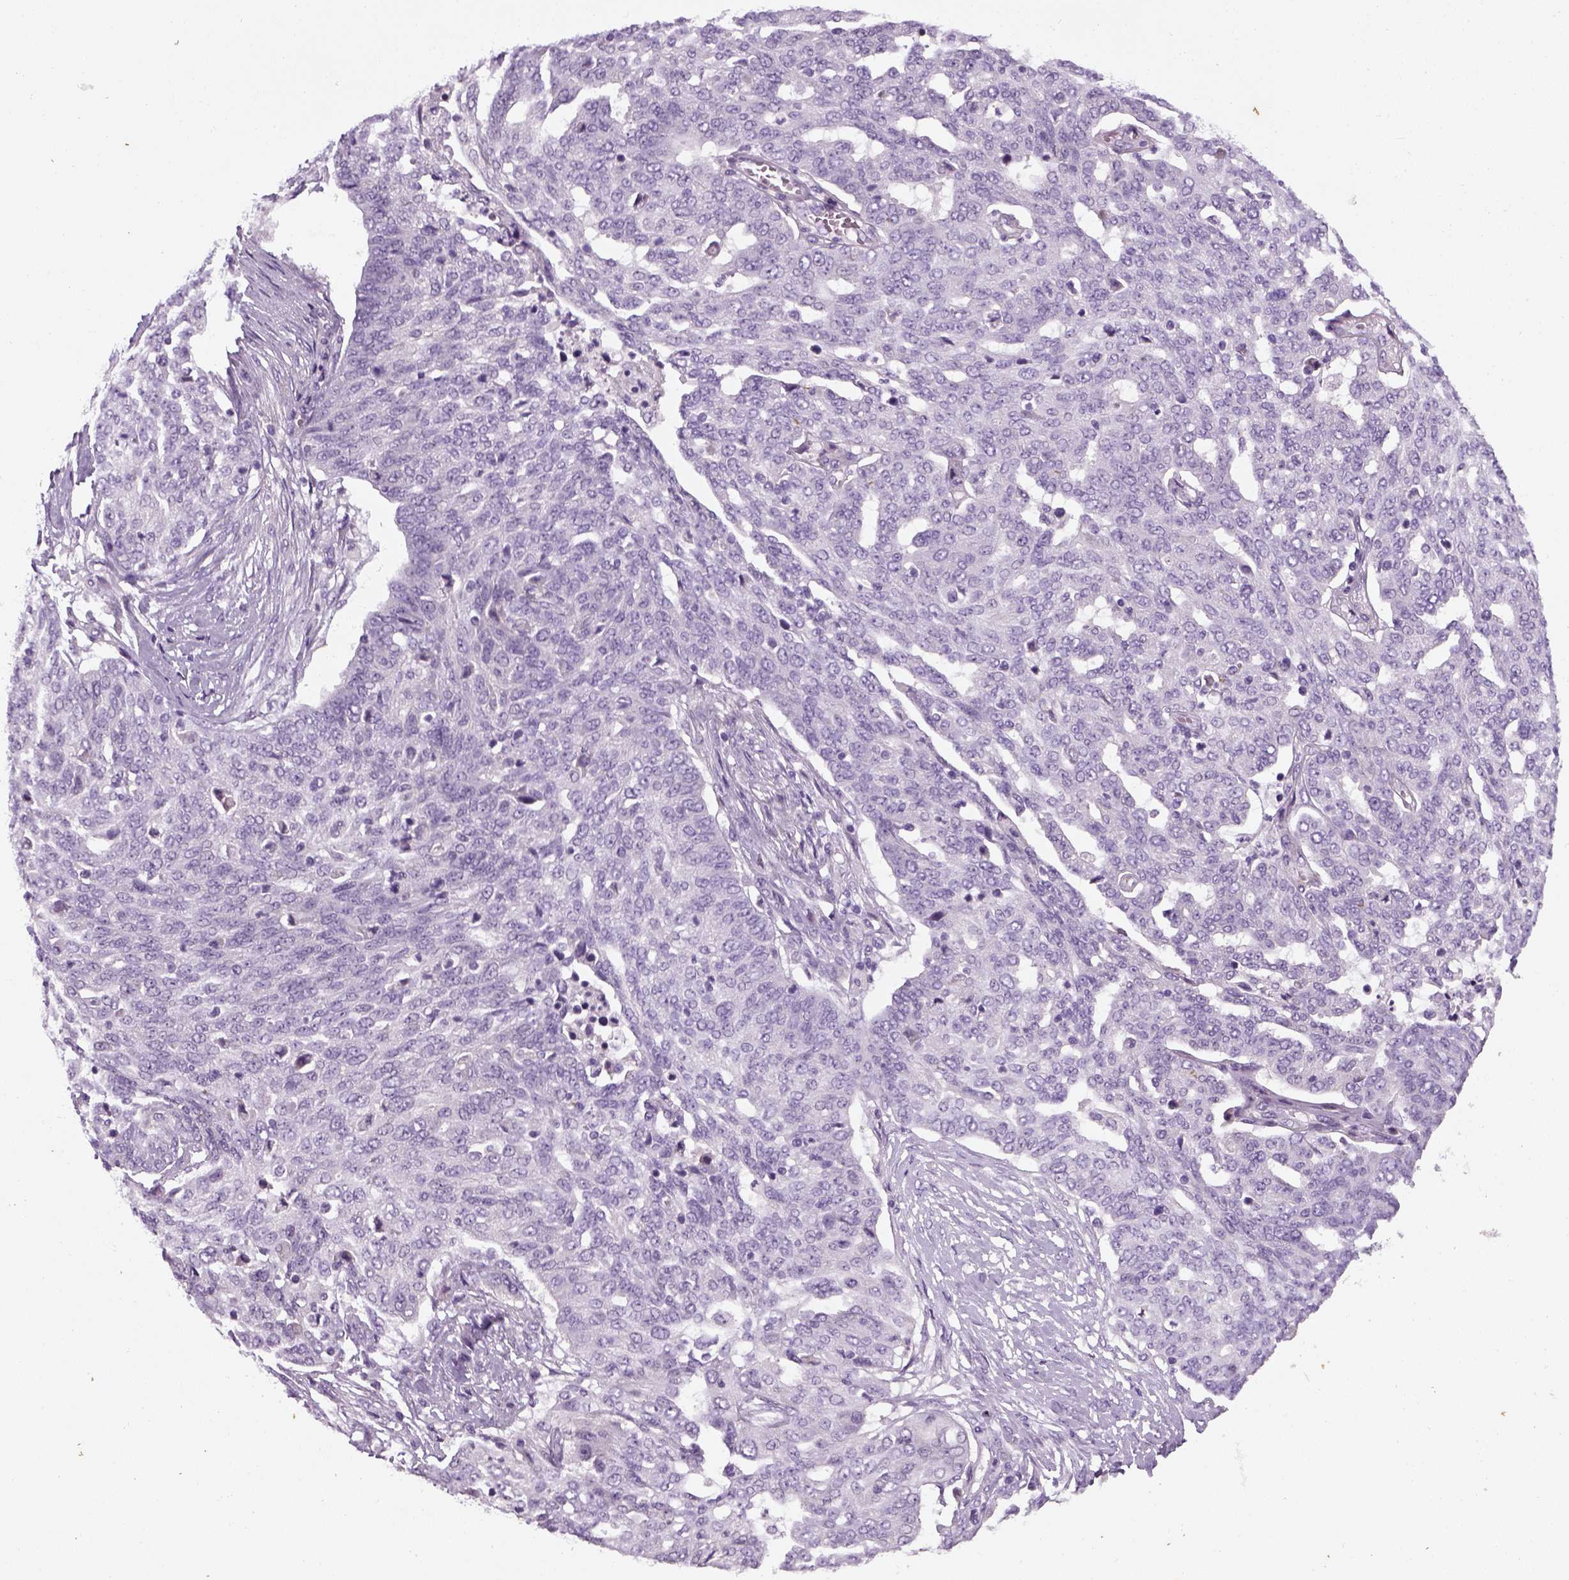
{"staining": {"intensity": "negative", "quantity": "none", "location": "none"}, "tissue": "ovarian cancer", "cell_type": "Tumor cells", "image_type": "cancer", "snomed": [{"axis": "morphology", "description": "Cystadenocarcinoma, serous, NOS"}, {"axis": "topography", "description": "Ovary"}], "caption": "High magnification brightfield microscopy of serous cystadenocarcinoma (ovarian) stained with DAB (brown) and counterstained with hematoxylin (blue): tumor cells show no significant staining.", "gene": "ELOVL3", "patient": {"sex": "female", "age": 67}}